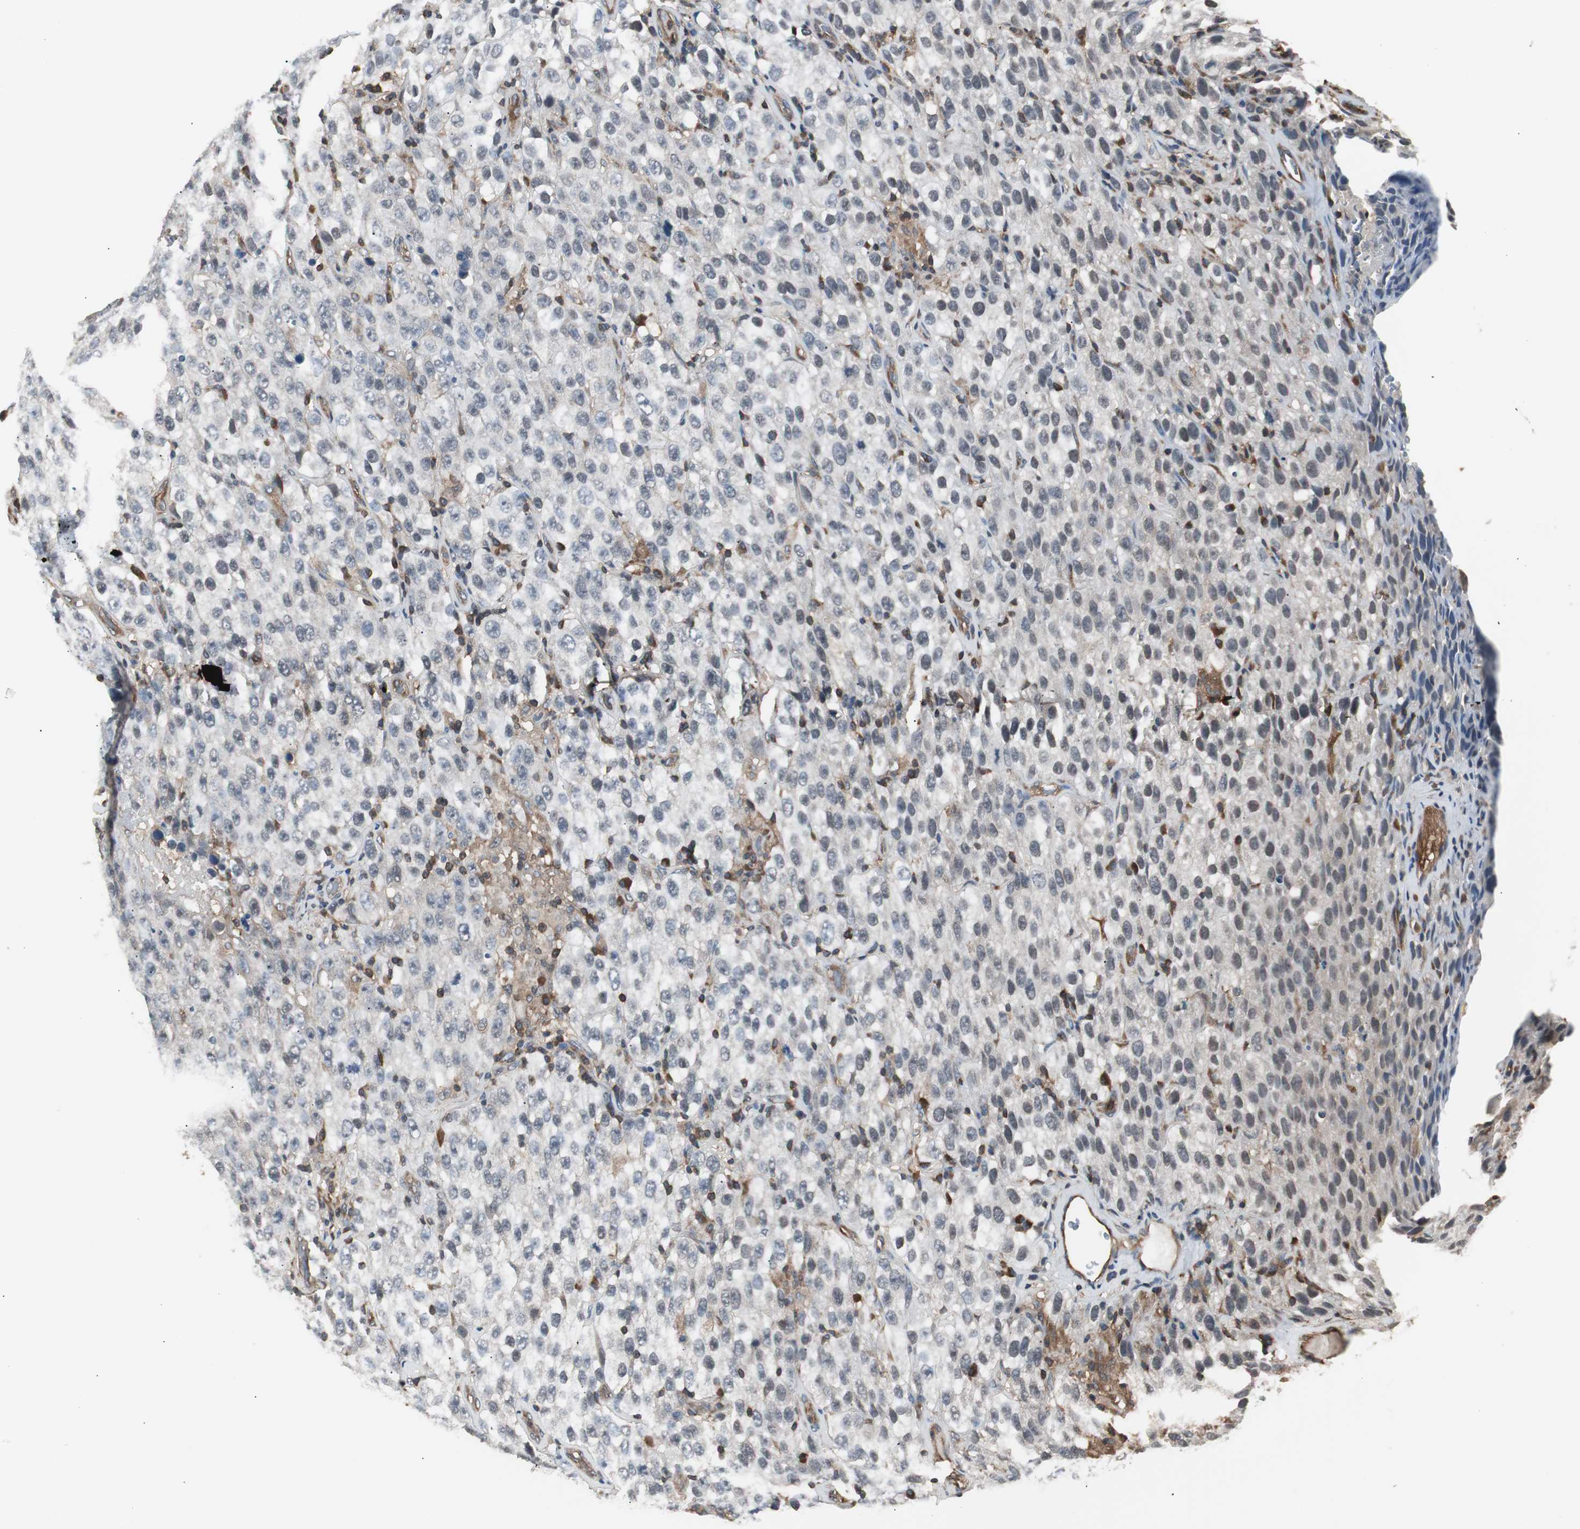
{"staining": {"intensity": "negative", "quantity": "none", "location": "none"}, "tissue": "testis cancer", "cell_type": "Tumor cells", "image_type": "cancer", "snomed": [{"axis": "morphology", "description": "Seminoma, NOS"}, {"axis": "topography", "description": "Testis"}], "caption": "Immunohistochemistry (IHC) micrograph of neoplastic tissue: seminoma (testis) stained with DAB (3,3'-diaminobenzidine) exhibits no significant protein expression in tumor cells.", "gene": "CAPNS1", "patient": {"sex": "male", "age": 52}}